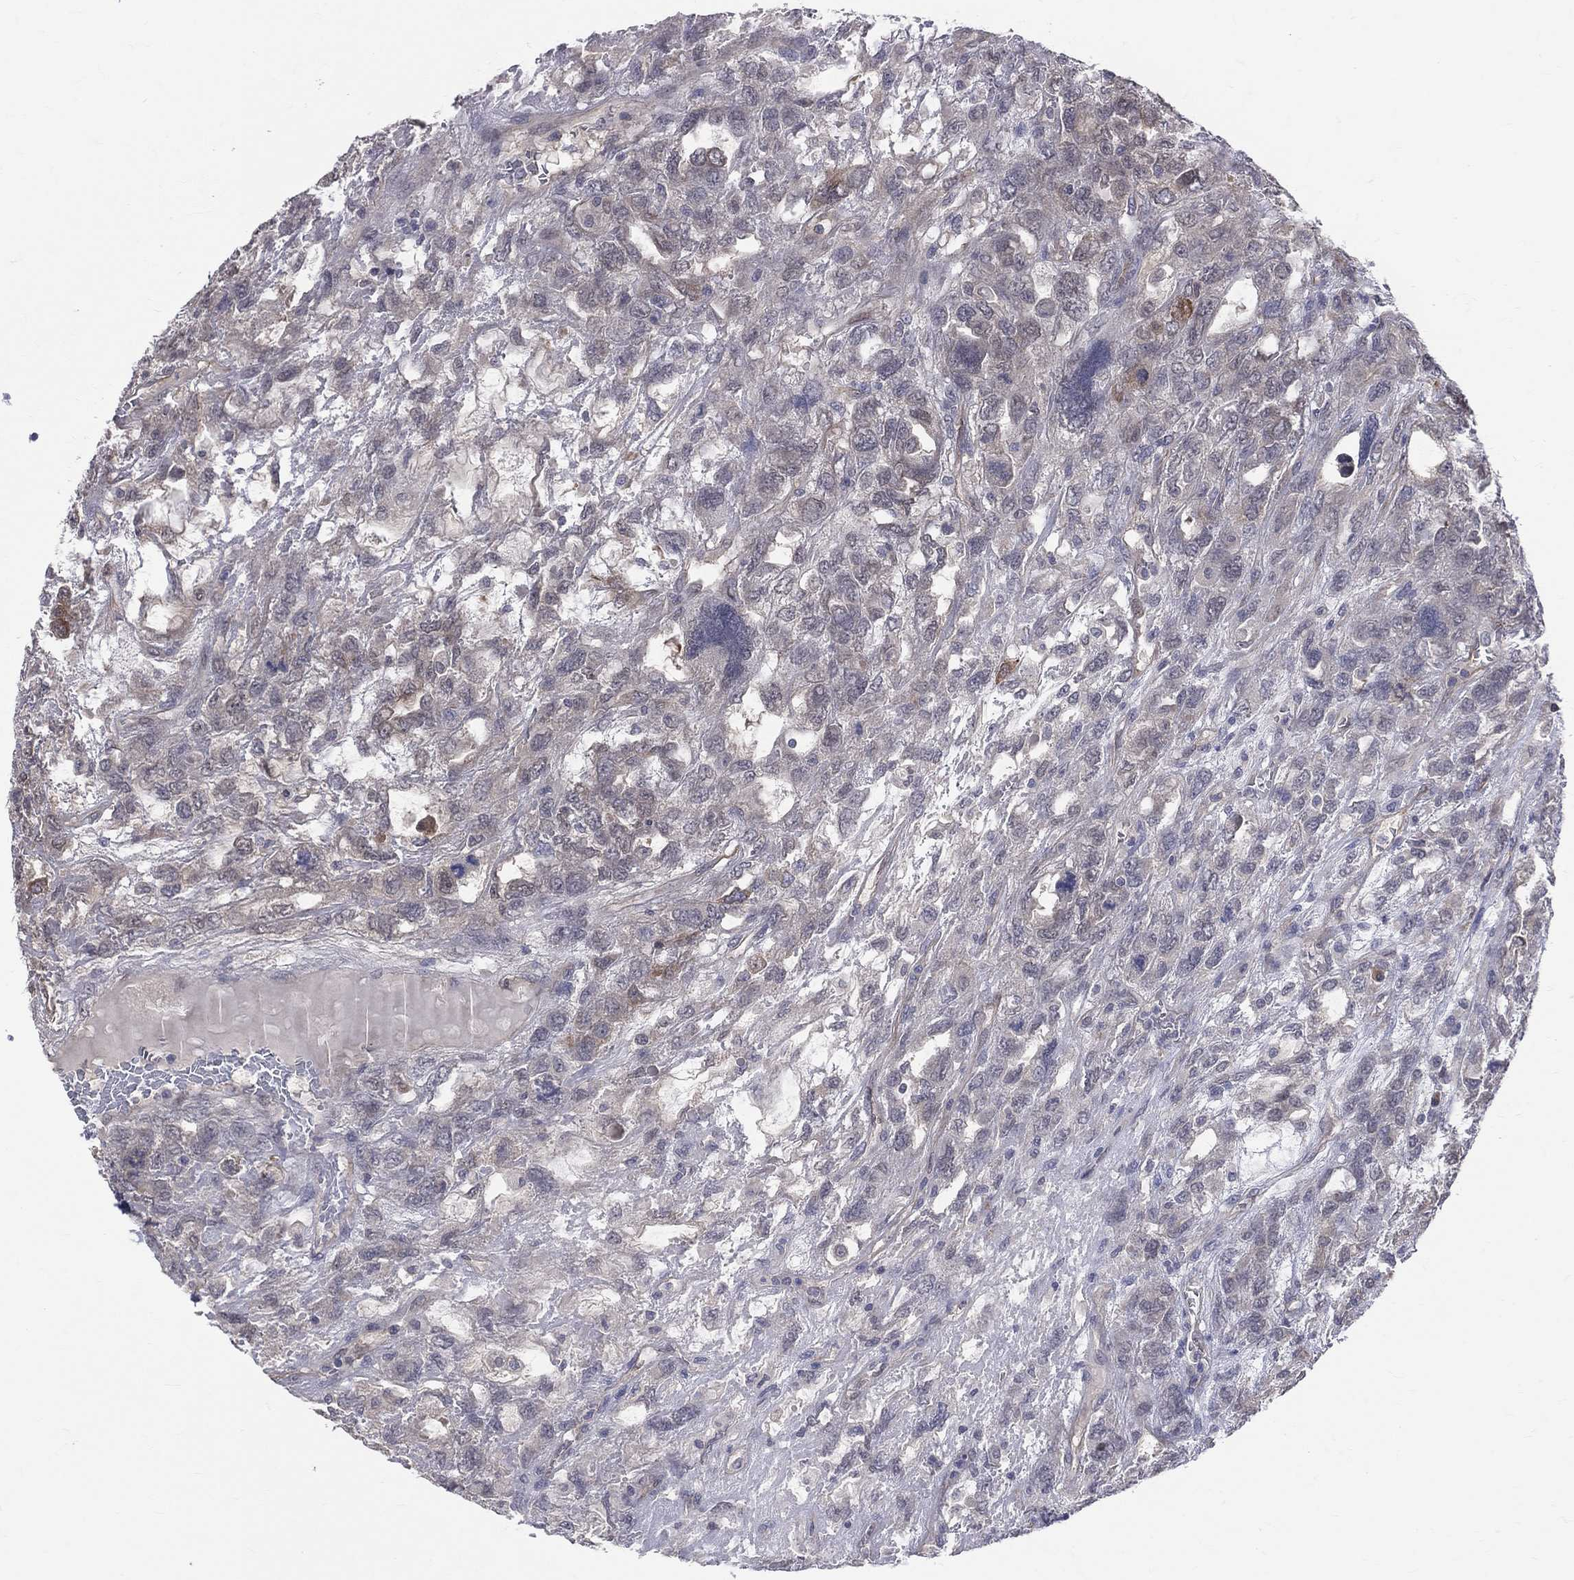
{"staining": {"intensity": "negative", "quantity": "none", "location": "none"}, "tissue": "testis cancer", "cell_type": "Tumor cells", "image_type": "cancer", "snomed": [{"axis": "morphology", "description": "Seminoma, NOS"}, {"axis": "topography", "description": "Testis"}], "caption": "High power microscopy image of an immunohistochemistry image of seminoma (testis), revealing no significant expression in tumor cells.", "gene": "DLG4", "patient": {"sex": "male", "age": 52}}